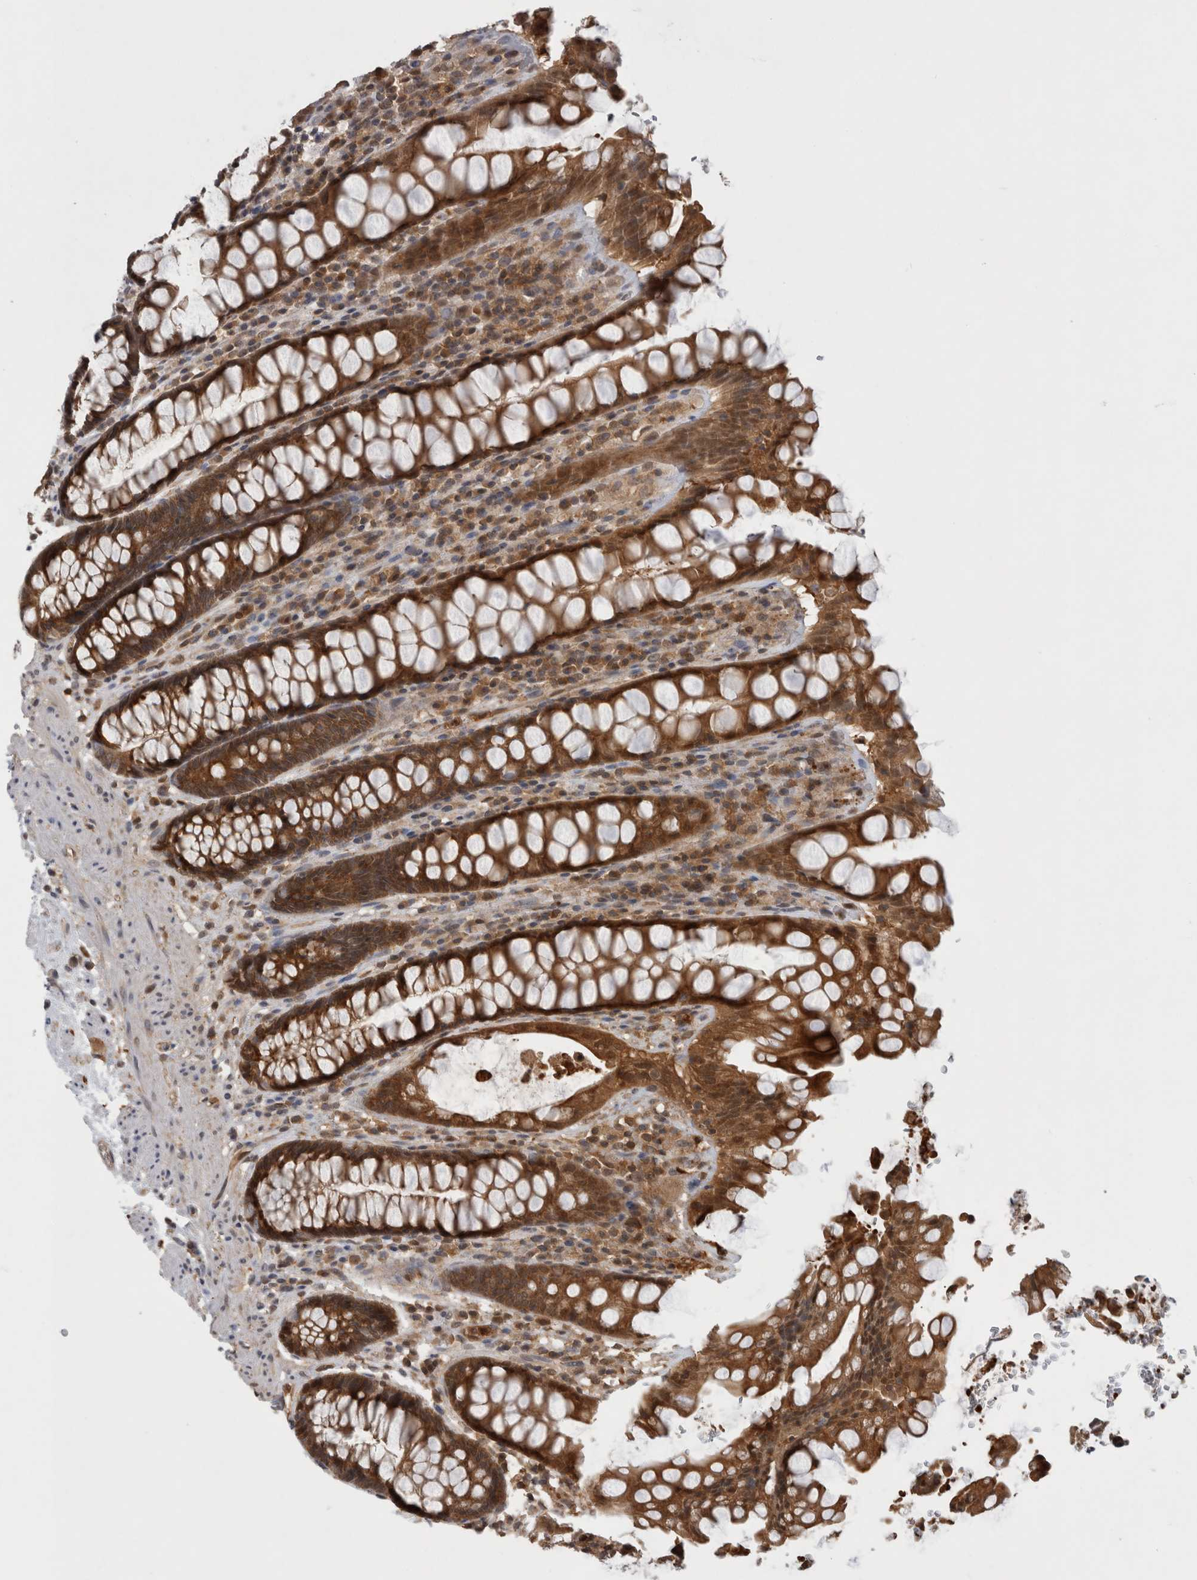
{"staining": {"intensity": "strong", "quantity": ">75%", "location": "cytoplasmic/membranous,nuclear"}, "tissue": "rectum", "cell_type": "Glandular cells", "image_type": "normal", "snomed": [{"axis": "morphology", "description": "Normal tissue, NOS"}, {"axis": "topography", "description": "Rectum"}], "caption": "Protein staining of normal rectum exhibits strong cytoplasmic/membranous,nuclear expression in approximately >75% of glandular cells. (Stains: DAB in brown, nuclei in blue, Microscopy: brightfield microscopy at high magnification).", "gene": "ASTN2", "patient": {"sex": "male", "age": 64}}